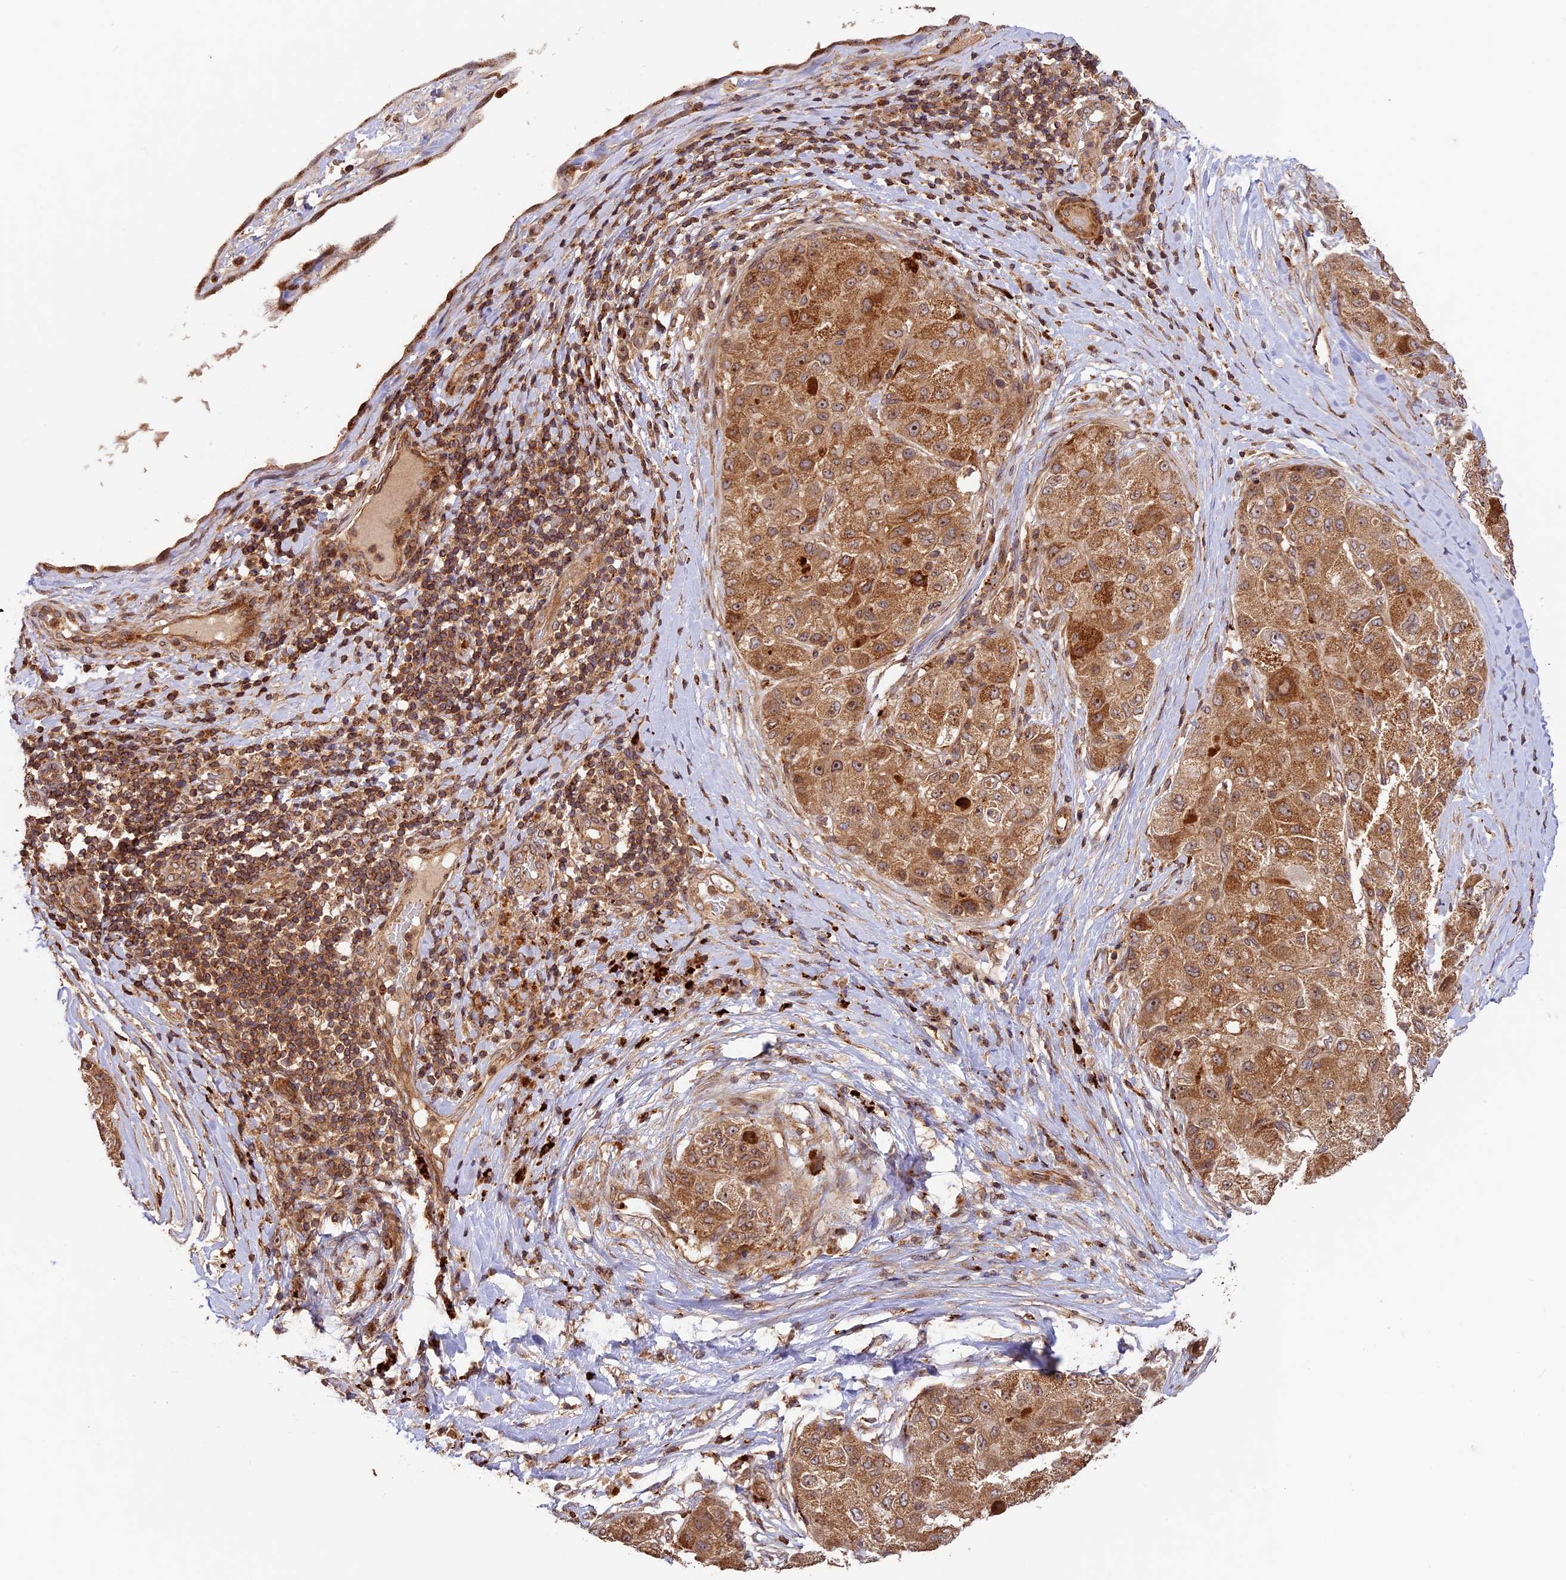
{"staining": {"intensity": "moderate", "quantity": ">75%", "location": "cytoplasmic/membranous"}, "tissue": "liver cancer", "cell_type": "Tumor cells", "image_type": "cancer", "snomed": [{"axis": "morphology", "description": "Carcinoma, Hepatocellular, NOS"}, {"axis": "topography", "description": "Liver"}], "caption": "This is a micrograph of immunohistochemistry staining of liver hepatocellular carcinoma, which shows moderate expression in the cytoplasmic/membranous of tumor cells.", "gene": "DGKH", "patient": {"sex": "male", "age": 80}}